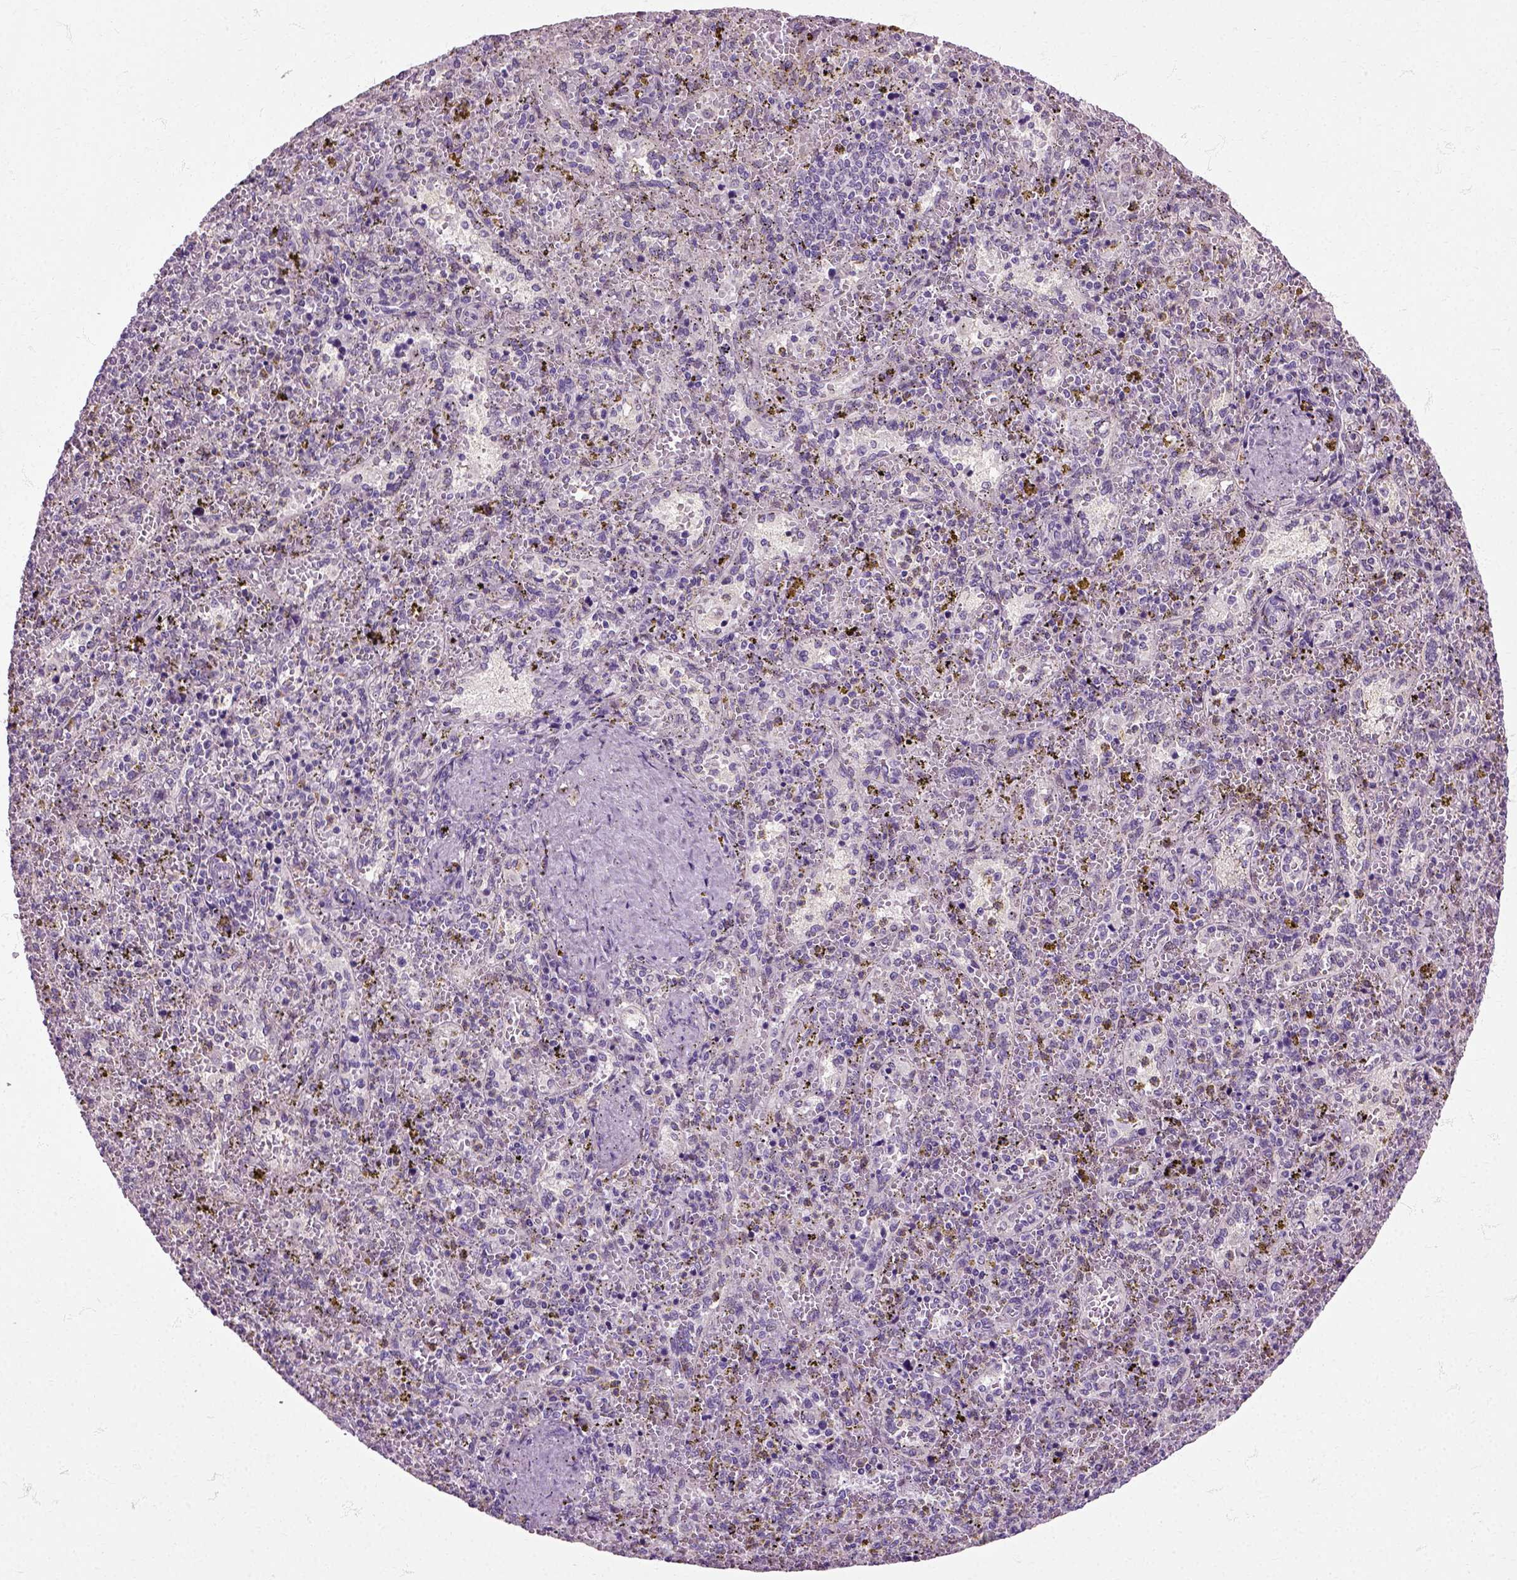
{"staining": {"intensity": "negative", "quantity": "none", "location": "none"}, "tissue": "spleen", "cell_type": "Cells in red pulp", "image_type": "normal", "snomed": [{"axis": "morphology", "description": "Normal tissue, NOS"}, {"axis": "topography", "description": "Spleen"}], "caption": "IHC photomicrograph of benign spleen: human spleen stained with DAB shows no significant protein staining in cells in red pulp.", "gene": "HSPA2", "patient": {"sex": "female", "age": 50}}